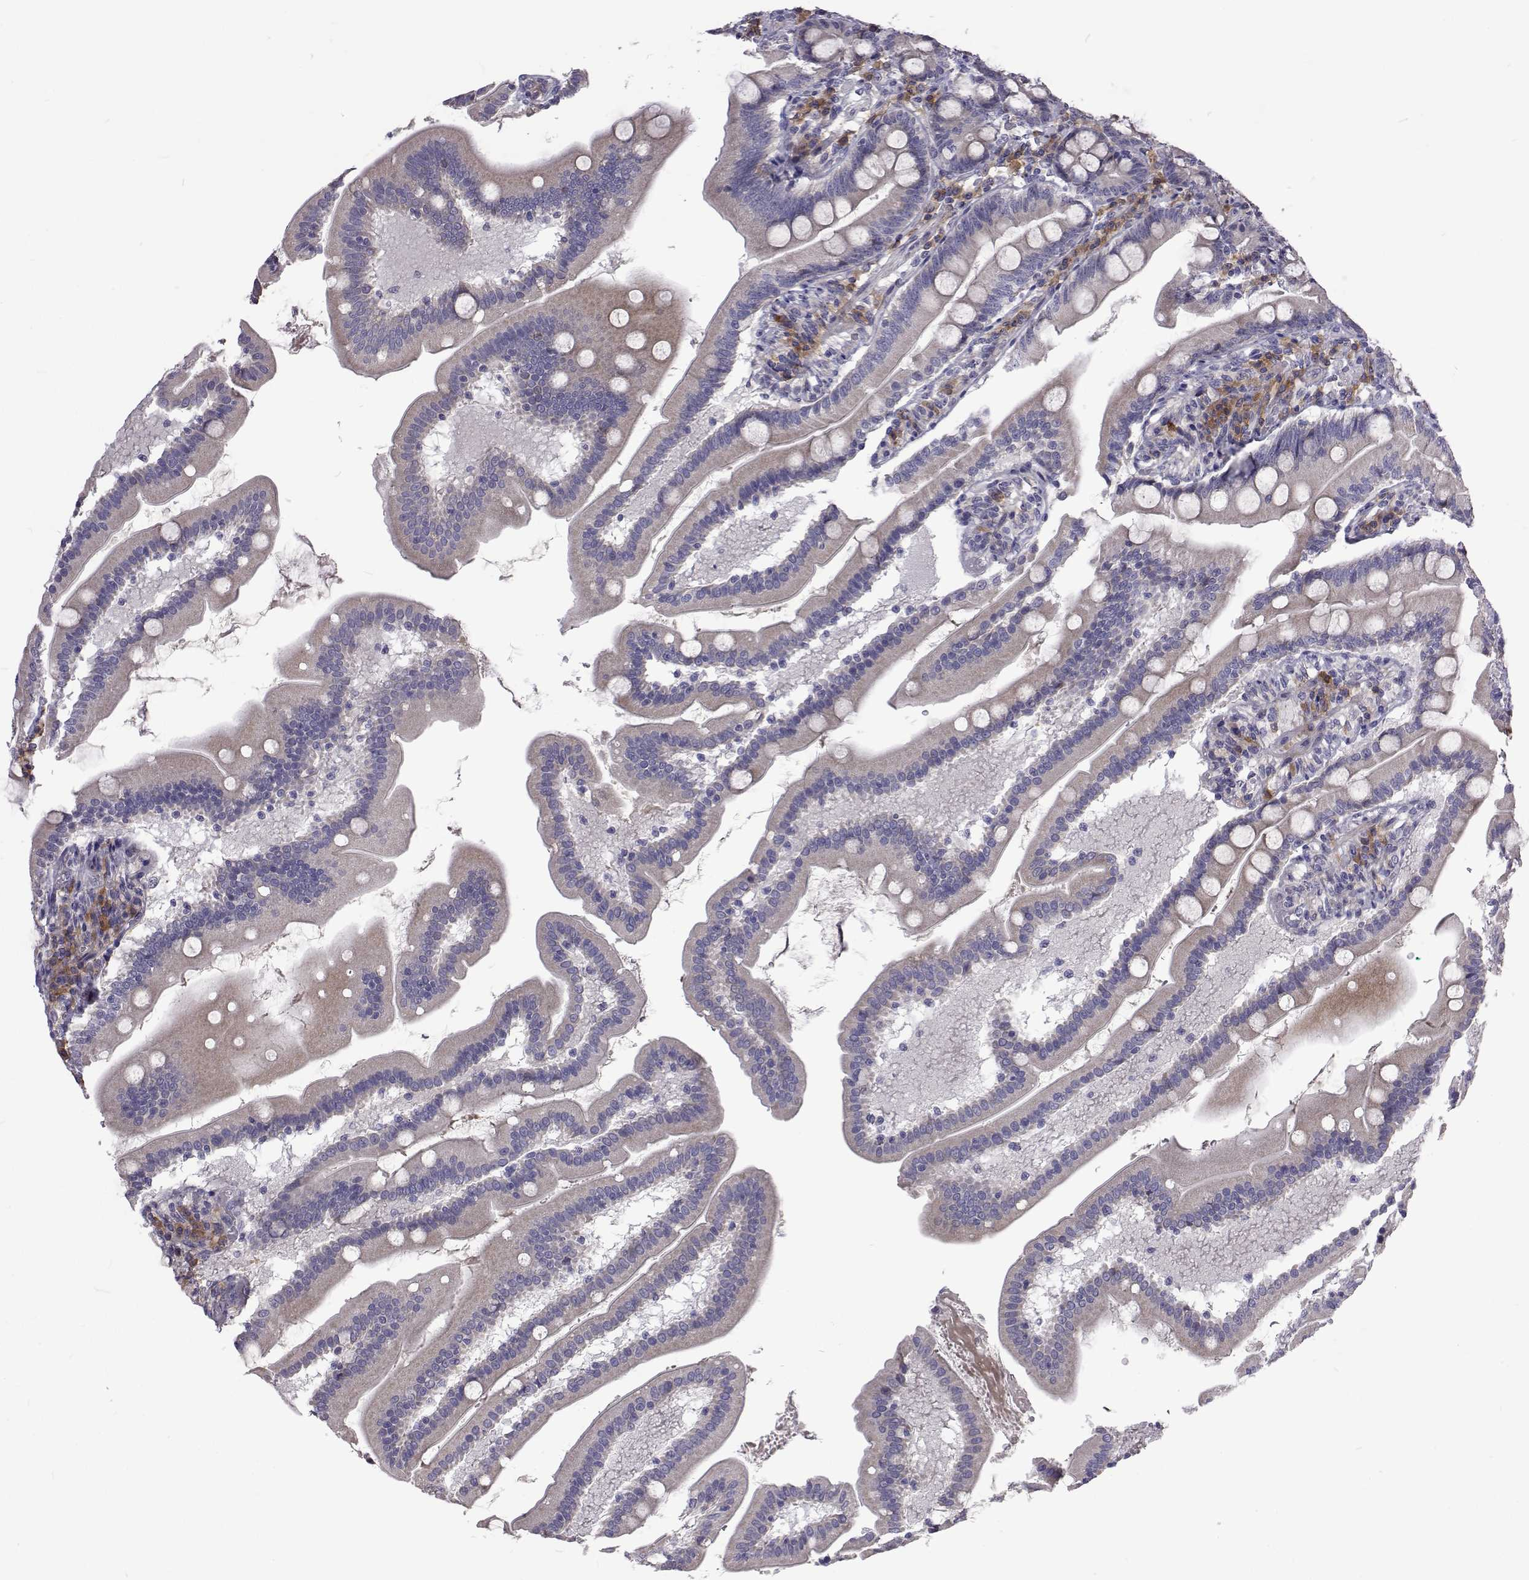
{"staining": {"intensity": "negative", "quantity": "none", "location": "none"}, "tissue": "duodenum", "cell_type": "Glandular cells", "image_type": "normal", "snomed": [{"axis": "morphology", "description": "Normal tissue, NOS"}, {"axis": "topography", "description": "Duodenum"}], "caption": "The IHC image has no significant staining in glandular cells of duodenum.", "gene": "NPR3", "patient": {"sex": "female", "age": 67}}